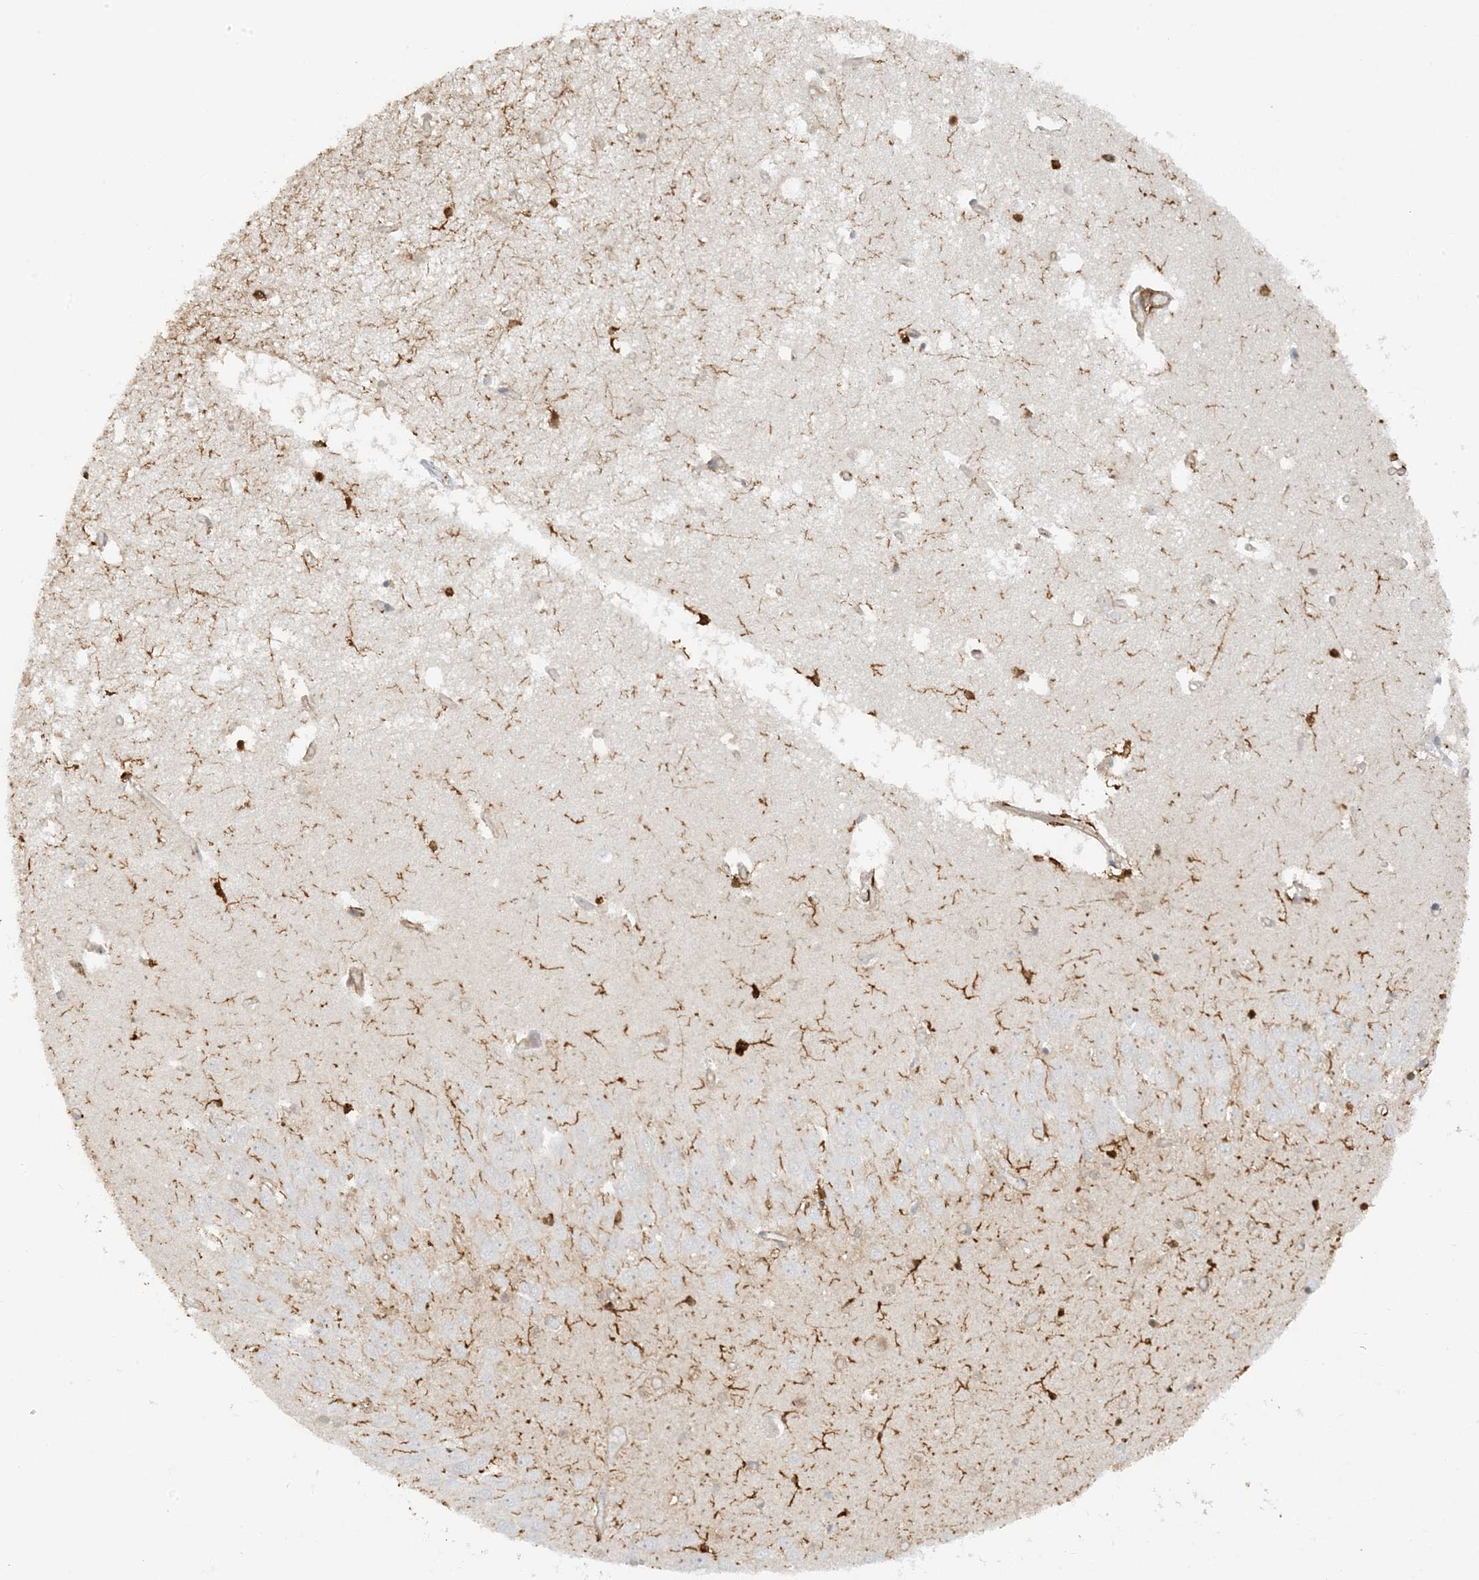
{"staining": {"intensity": "strong", "quantity": "<25%", "location": "cytoplasmic/membranous,nuclear"}, "tissue": "hippocampus", "cell_type": "Glial cells", "image_type": "normal", "snomed": [{"axis": "morphology", "description": "Normal tissue, NOS"}, {"axis": "topography", "description": "Hippocampus"}], "caption": "Normal hippocampus exhibits strong cytoplasmic/membranous,nuclear expression in approximately <25% of glial cells, visualized by immunohistochemistry. Using DAB (brown) and hematoxylin (blue) stains, captured at high magnification using brightfield microscopy.", "gene": "PHACTR2", "patient": {"sex": "male", "age": 70}}